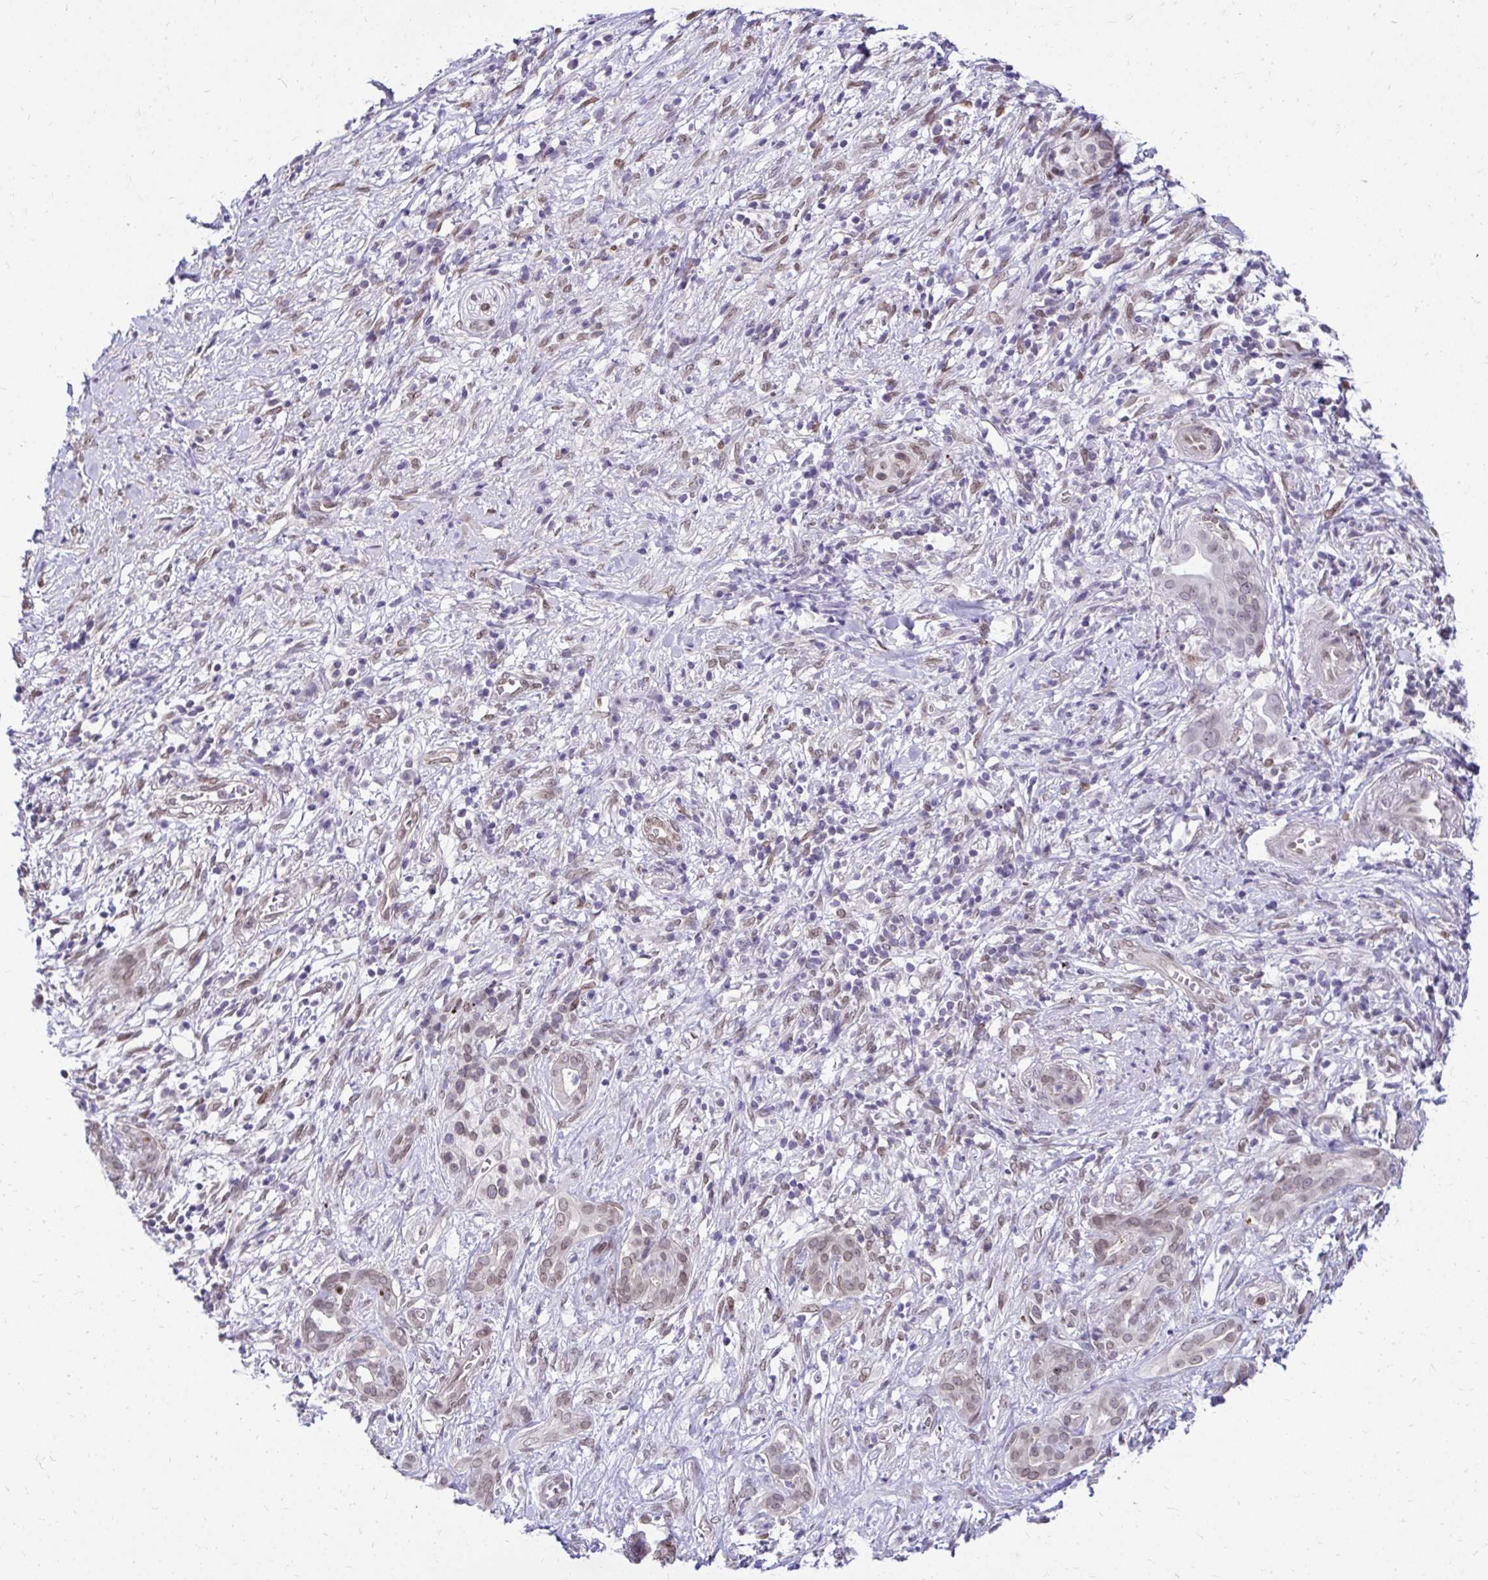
{"staining": {"intensity": "weak", "quantity": ">75%", "location": "cytoplasmic/membranous,nuclear"}, "tissue": "pancreatic cancer", "cell_type": "Tumor cells", "image_type": "cancer", "snomed": [{"axis": "morphology", "description": "Adenocarcinoma, NOS"}, {"axis": "topography", "description": "Pancreas"}], "caption": "Immunohistochemical staining of human pancreatic cancer (adenocarcinoma) shows weak cytoplasmic/membranous and nuclear protein positivity in about >75% of tumor cells.", "gene": "BANF1", "patient": {"sex": "male", "age": 61}}